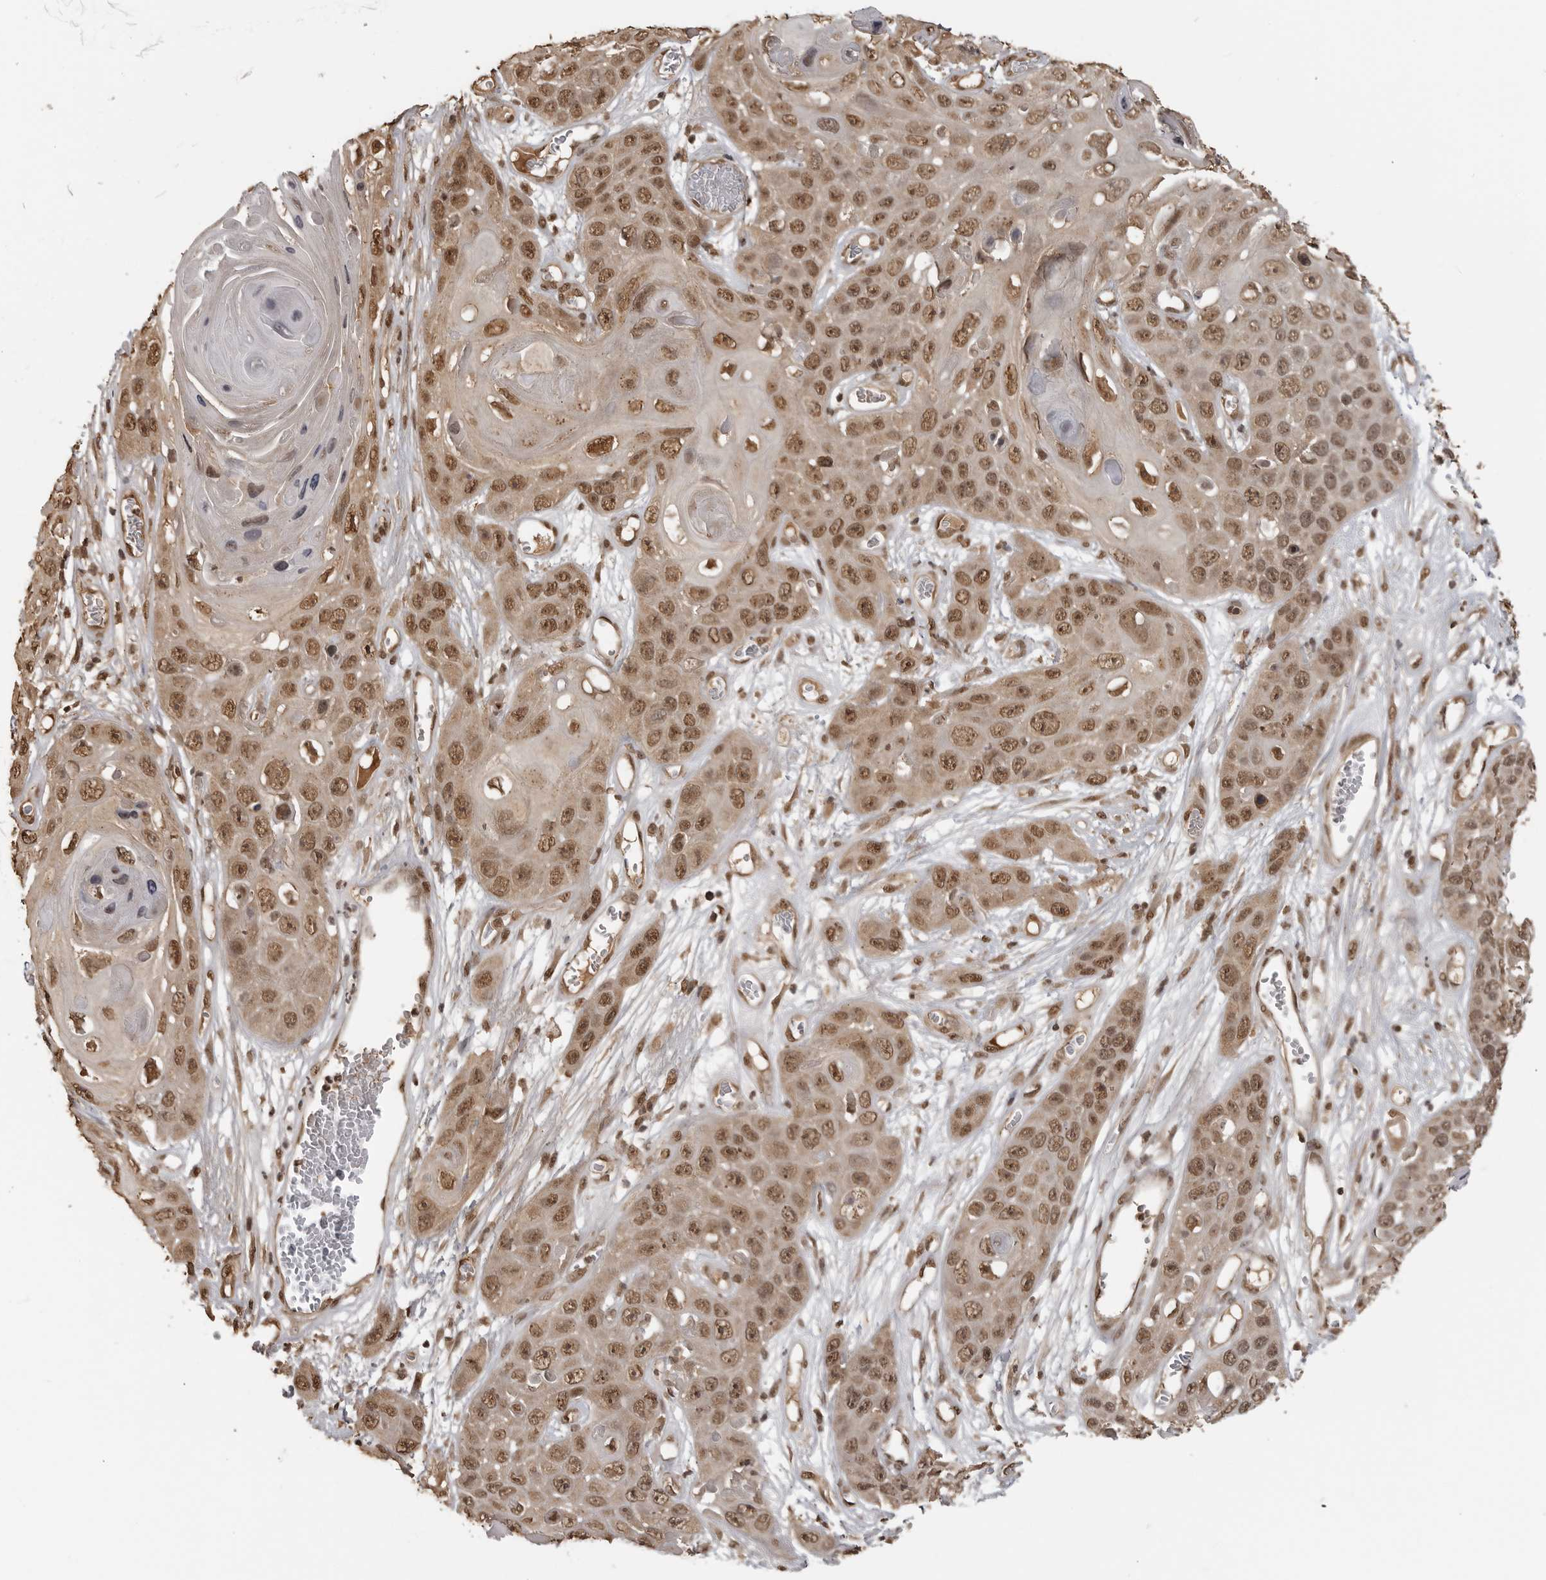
{"staining": {"intensity": "moderate", "quantity": ">75%", "location": "nuclear"}, "tissue": "skin cancer", "cell_type": "Tumor cells", "image_type": "cancer", "snomed": [{"axis": "morphology", "description": "Squamous cell carcinoma, NOS"}, {"axis": "topography", "description": "Skin"}], "caption": "The immunohistochemical stain highlights moderate nuclear positivity in tumor cells of squamous cell carcinoma (skin) tissue.", "gene": "CLOCK", "patient": {"sex": "male", "age": 55}}